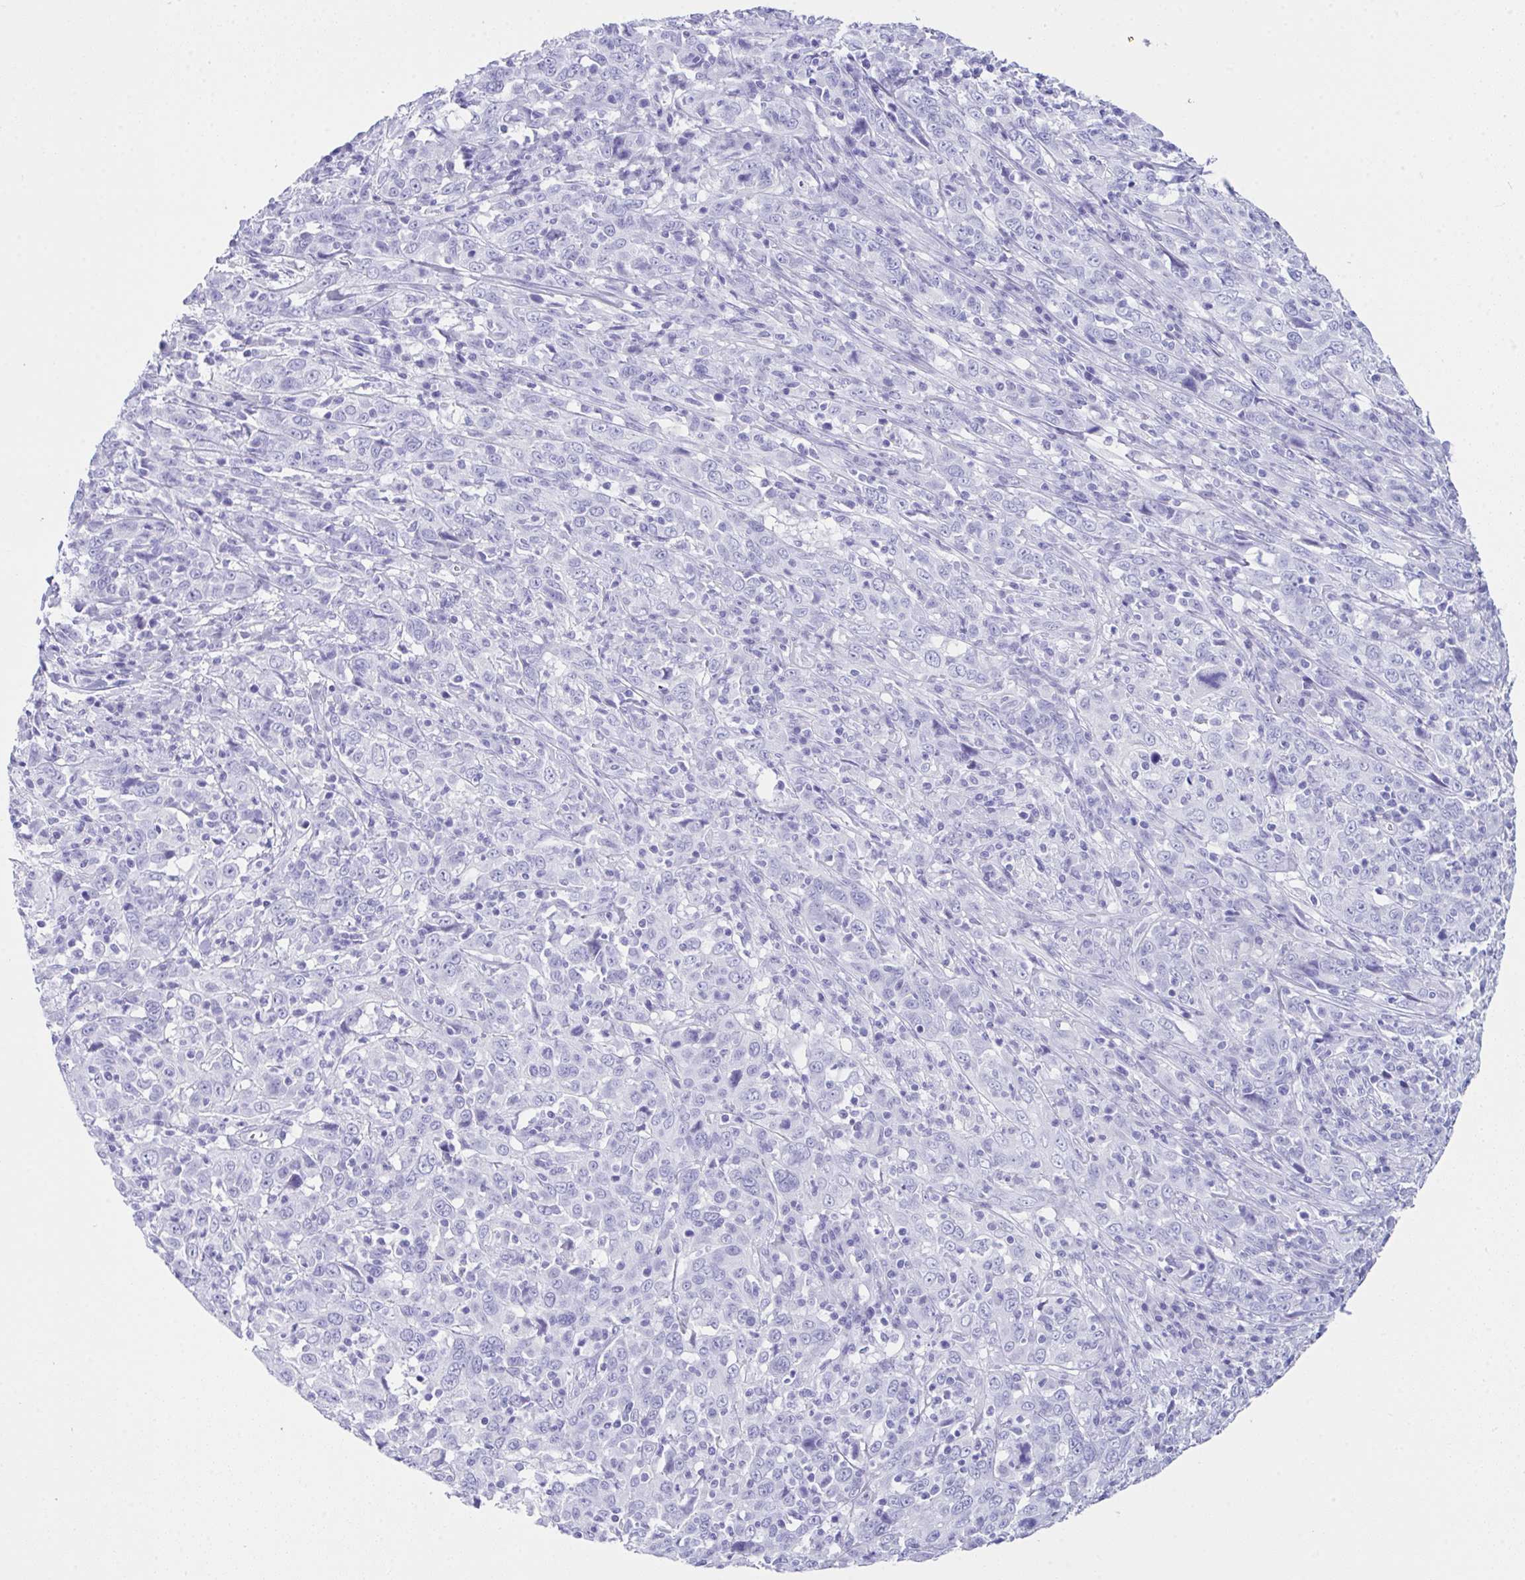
{"staining": {"intensity": "negative", "quantity": "none", "location": "none"}, "tissue": "cervical cancer", "cell_type": "Tumor cells", "image_type": "cancer", "snomed": [{"axis": "morphology", "description": "Squamous cell carcinoma, NOS"}, {"axis": "topography", "description": "Cervix"}], "caption": "DAB (3,3'-diaminobenzidine) immunohistochemical staining of cervical squamous cell carcinoma shows no significant positivity in tumor cells.", "gene": "LGALS4", "patient": {"sex": "female", "age": 46}}